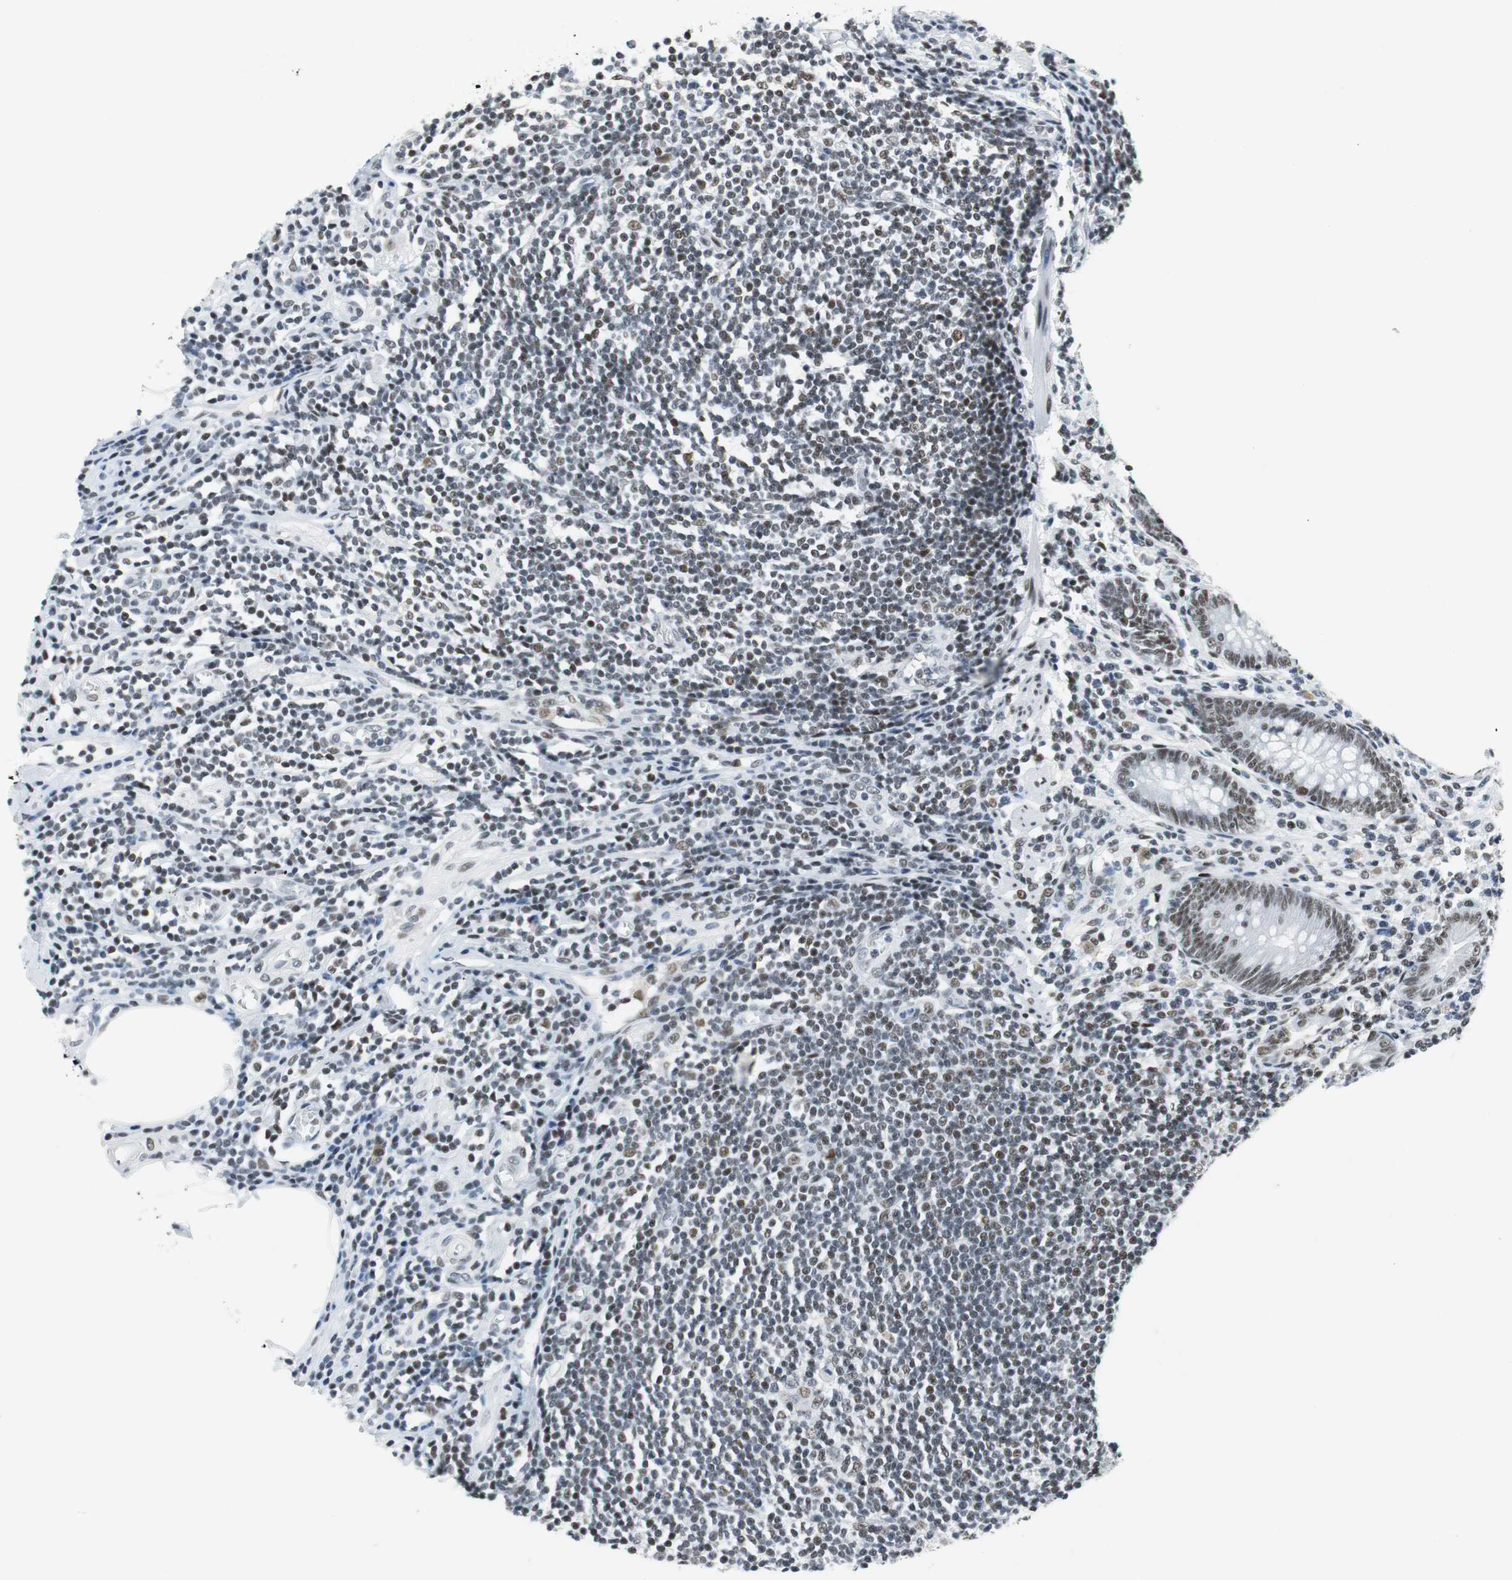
{"staining": {"intensity": "moderate", "quantity": ">75%", "location": "nuclear"}, "tissue": "appendix", "cell_type": "Glandular cells", "image_type": "normal", "snomed": [{"axis": "morphology", "description": "Normal tissue, NOS"}, {"axis": "morphology", "description": "Inflammation, NOS"}, {"axis": "topography", "description": "Appendix"}], "caption": "A brown stain labels moderate nuclear positivity of a protein in glandular cells of unremarkable appendix.", "gene": "HDAC3", "patient": {"sex": "male", "age": 46}}